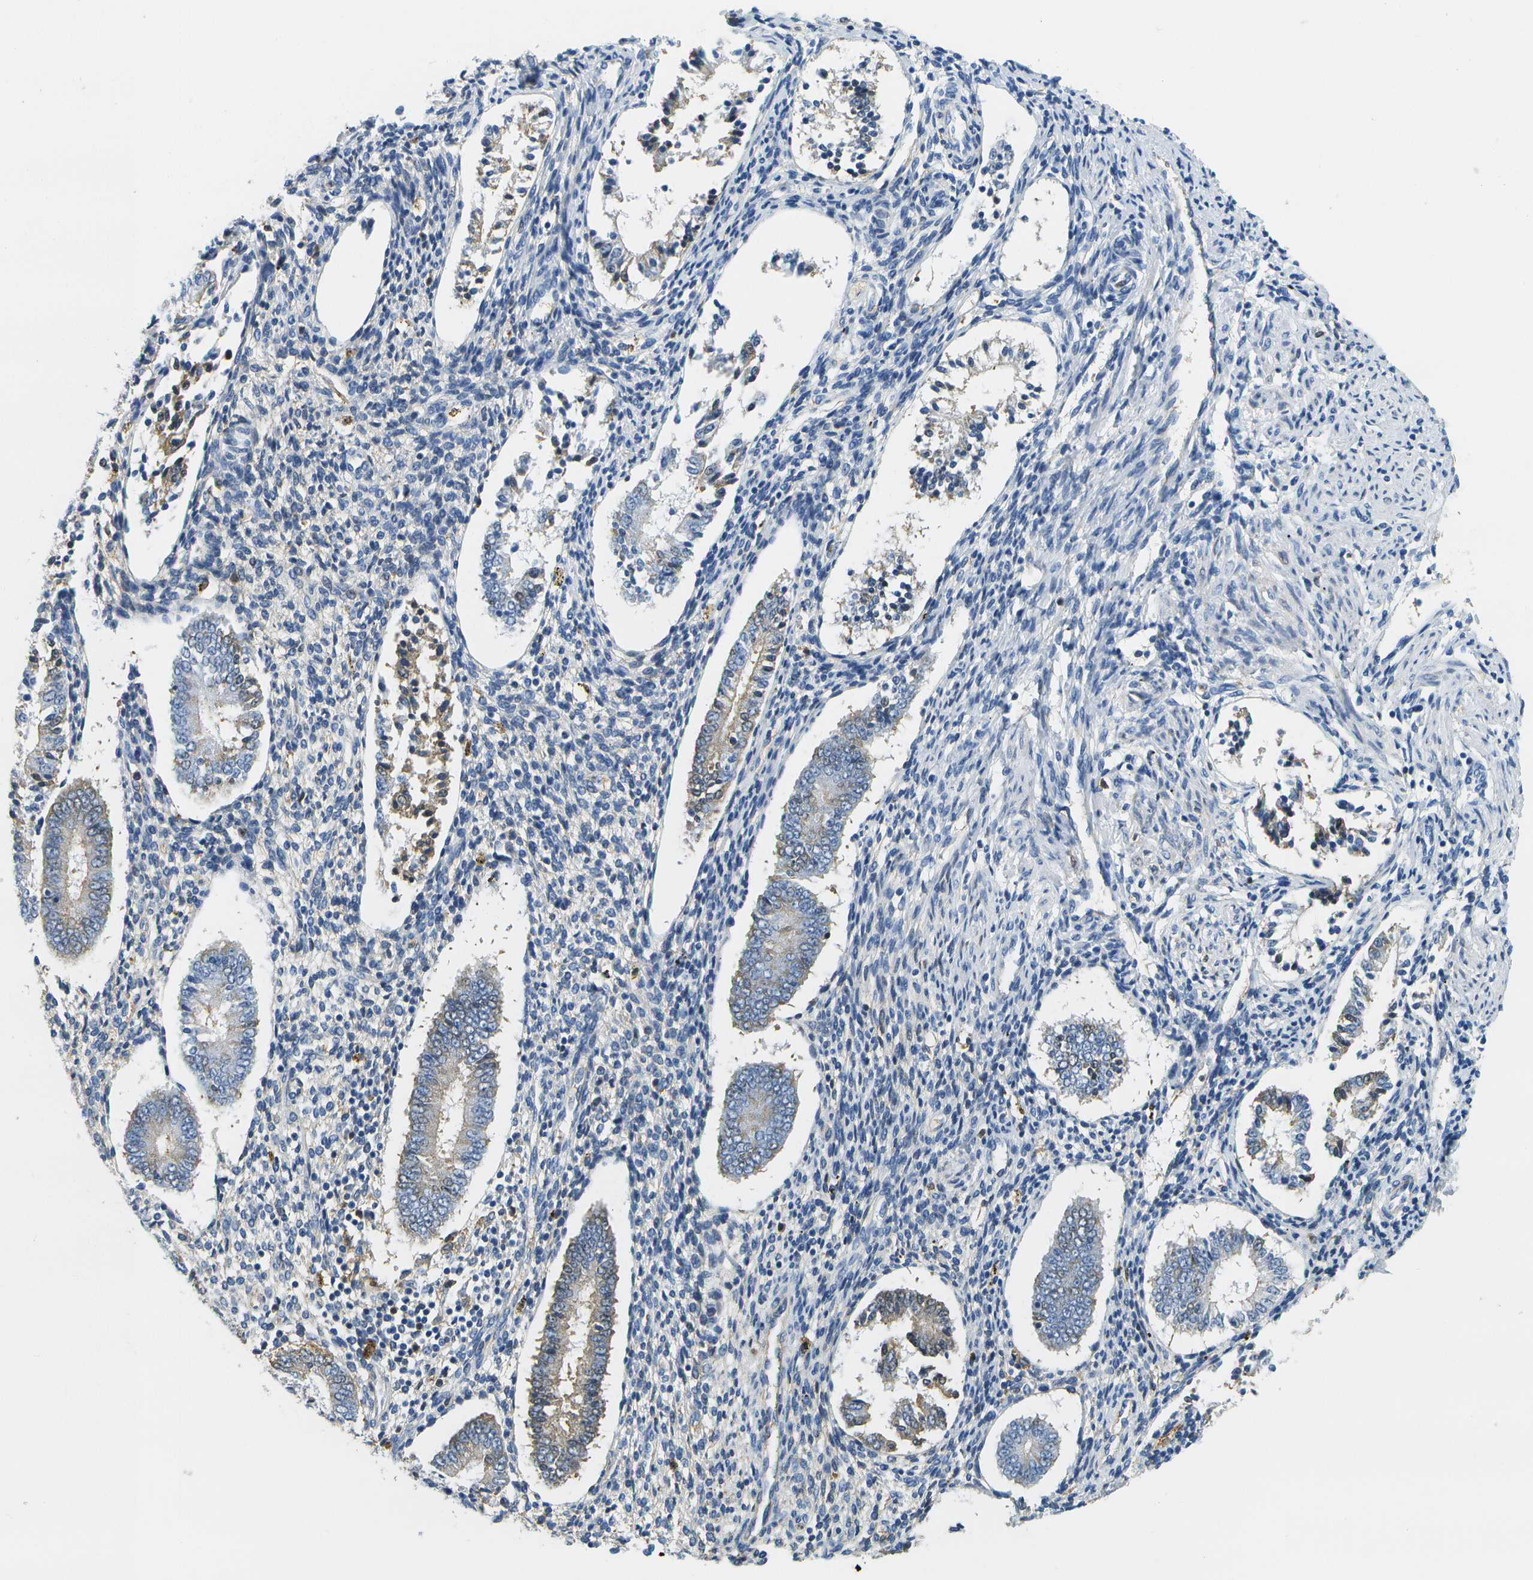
{"staining": {"intensity": "moderate", "quantity": "<25%", "location": "cytoplasmic/membranous"}, "tissue": "endometrium", "cell_type": "Cells in endometrial stroma", "image_type": "normal", "snomed": [{"axis": "morphology", "description": "Normal tissue, NOS"}, {"axis": "topography", "description": "Endometrium"}], "caption": "A brown stain highlights moderate cytoplasmic/membranous expression of a protein in cells in endometrial stroma of unremarkable endometrium. The staining is performed using DAB brown chromogen to label protein expression. The nuclei are counter-stained blue using hematoxylin.", "gene": "SERPINA1", "patient": {"sex": "female", "age": 42}}